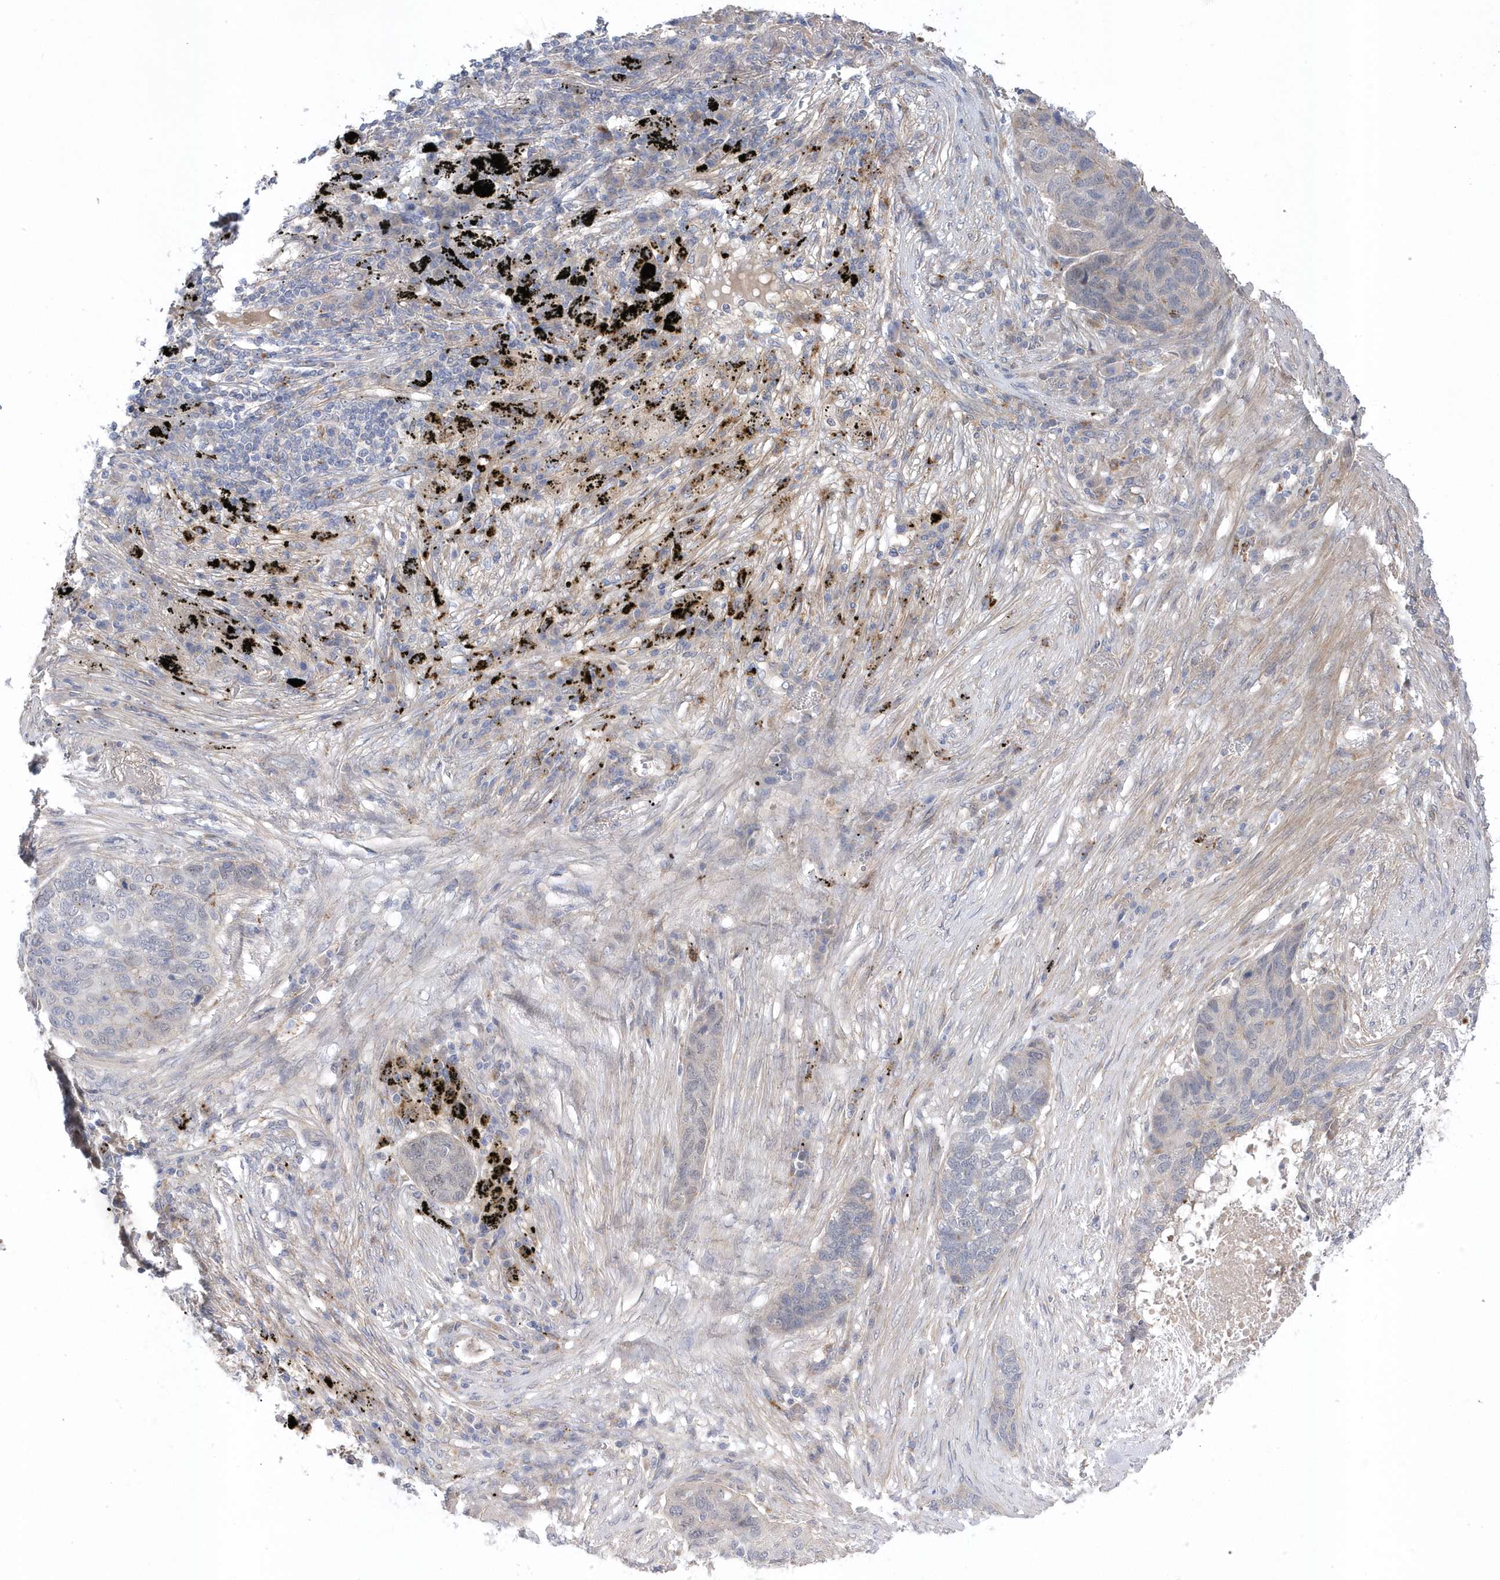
{"staining": {"intensity": "moderate", "quantity": "<25%", "location": "nuclear"}, "tissue": "lung cancer", "cell_type": "Tumor cells", "image_type": "cancer", "snomed": [{"axis": "morphology", "description": "Squamous cell carcinoma, NOS"}, {"axis": "topography", "description": "Lung"}], "caption": "A brown stain labels moderate nuclear positivity of a protein in human lung squamous cell carcinoma tumor cells.", "gene": "ANAPC1", "patient": {"sex": "female", "age": 63}}